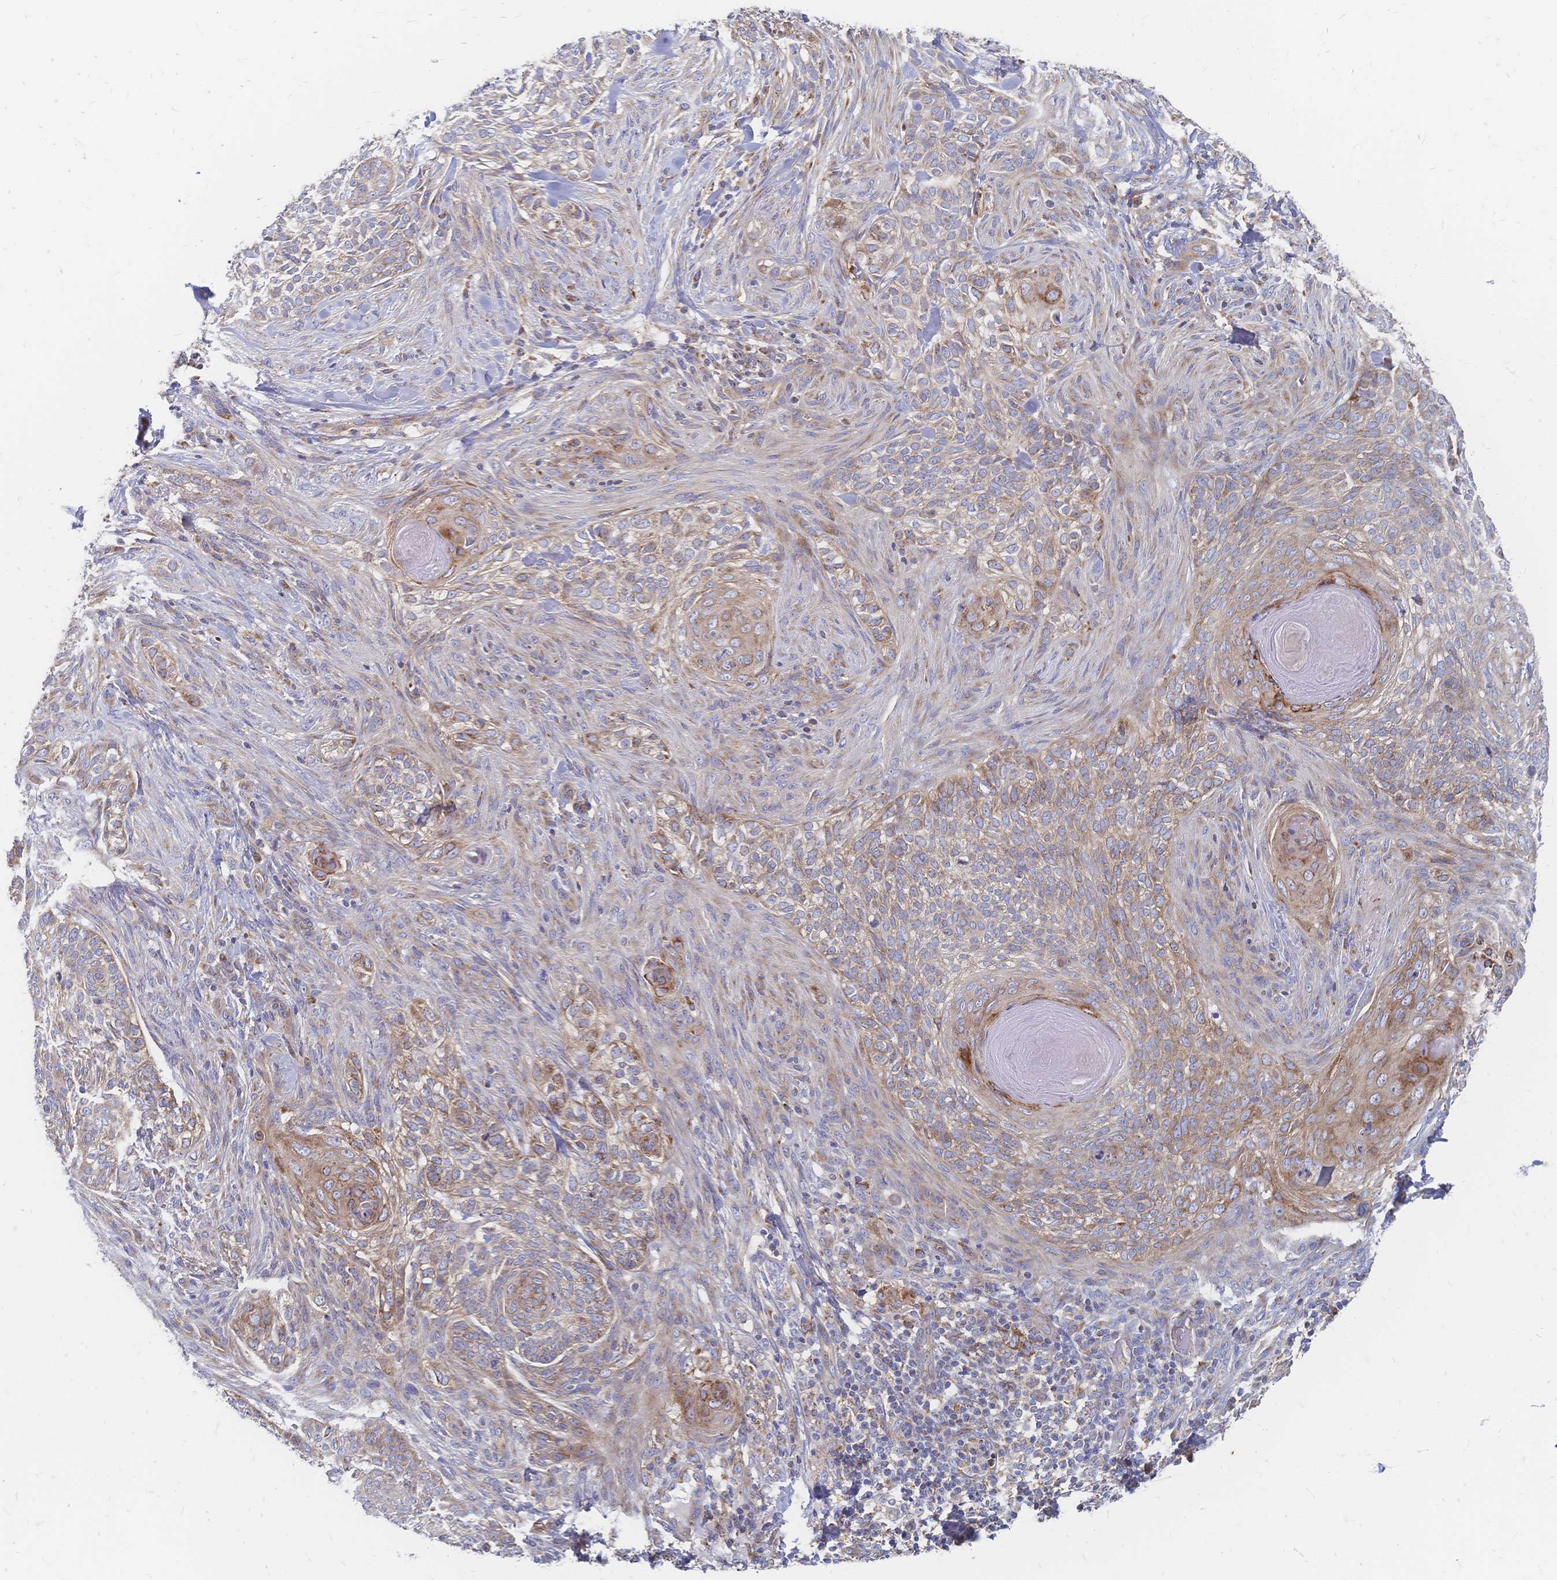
{"staining": {"intensity": "weak", "quantity": ">75%", "location": "cytoplasmic/membranous"}, "tissue": "skin cancer", "cell_type": "Tumor cells", "image_type": "cancer", "snomed": [{"axis": "morphology", "description": "Basal cell carcinoma"}, {"axis": "topography", "description": "Skin"}], "caption": "Immunohistochemistry (DAB (3,3'-diaminobenzidine)) staining of human skin cancer (basal cell carcinoma) shows weak cytoplasmic/membranous protein expression in approximately >75% of tumor cells.", "gene": "SORBS1", "patient": {"sex": "female", "age": 48}}